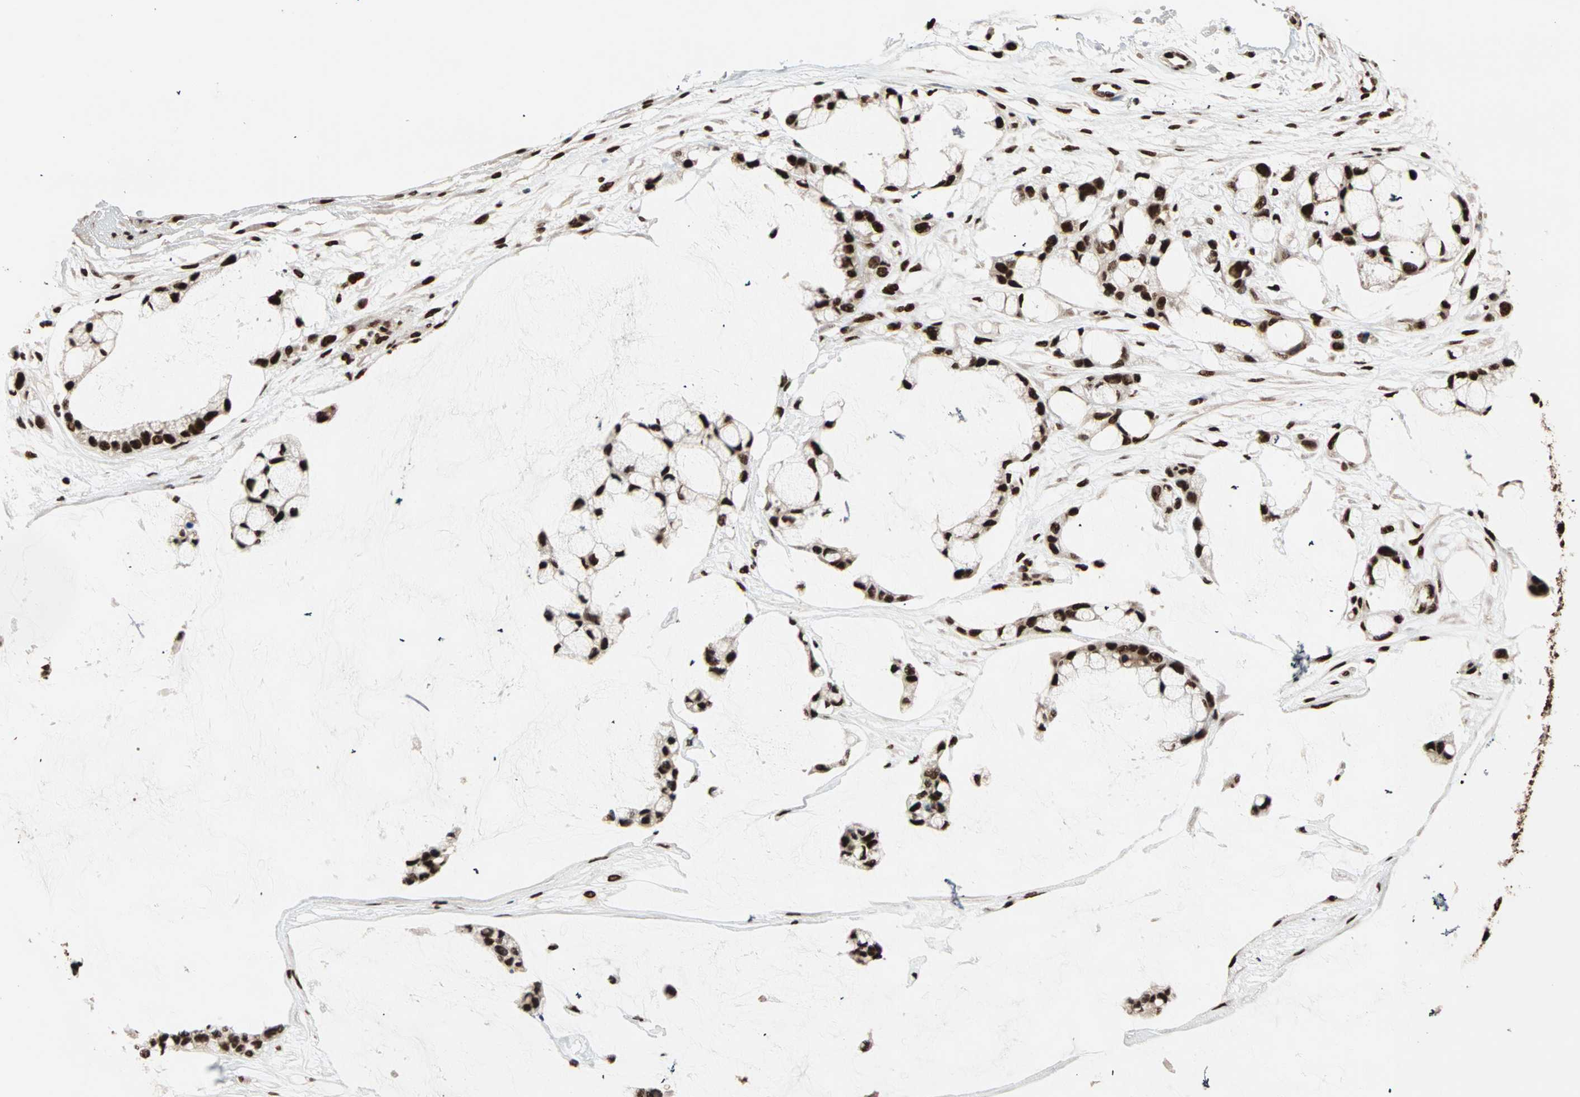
{"staining": {"intensity": "strong", "quantity": ">75%", "location": "nuclear"}, "tissue": "ovarian cancer", "cell_type": "Tumor cells", "image_type": "cancer", "snomed": [{"axis": "morphology", "description": "Cystadenocarcinoma, mucinous, NOS"}, {"axis": "topography", "description": "Ovary"}], "caption": "Approximately >75% of tumor cells in human ovarian cancer (mucinous cystadenocarcinoma) demonstrate strong nuclear protein staining as visualized by brown immunohistochemical staining.", "gene": "ILF2", "patient": {"sex": "female", "age": 39}}